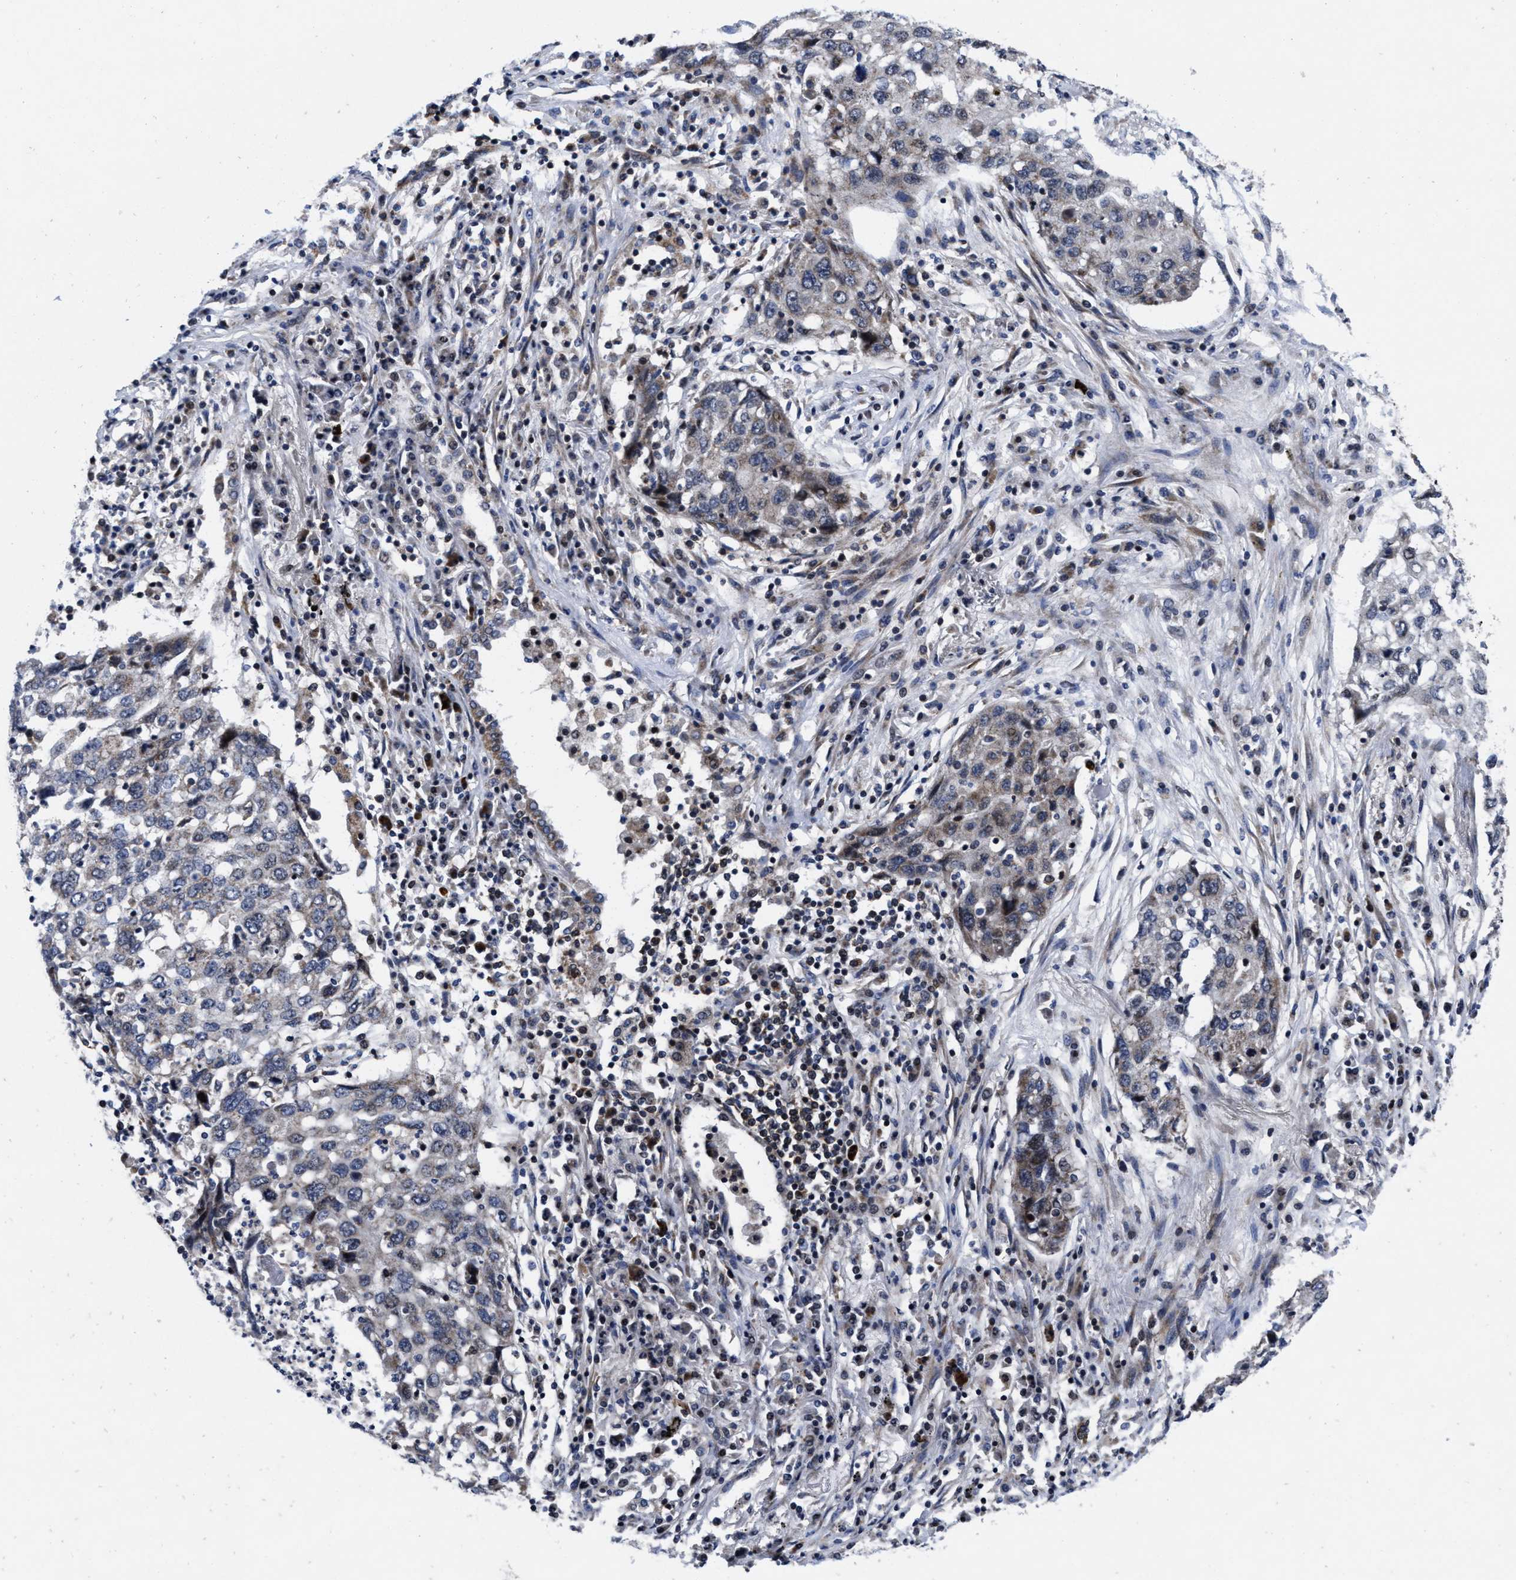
{"staining": {"intensity": "weak", "quantity": "<25%", "location": "cytoplasmic/membranous"}, "tissue": "lung cancer", "cell_type": "Tumor cells", "image_type": "cancer", "snomed": [{"axis": "morphology", "description": "Squamous cell carcinoma, NOS"}, {"axis": "topography", "description": "Lung"}], "caption": "The histopathology image demonstrates no staining of tumor cells in squamous cell carcinoma (lung).", "gene": "MRPL50", "patient": {"sex": "female", "age": 63}}